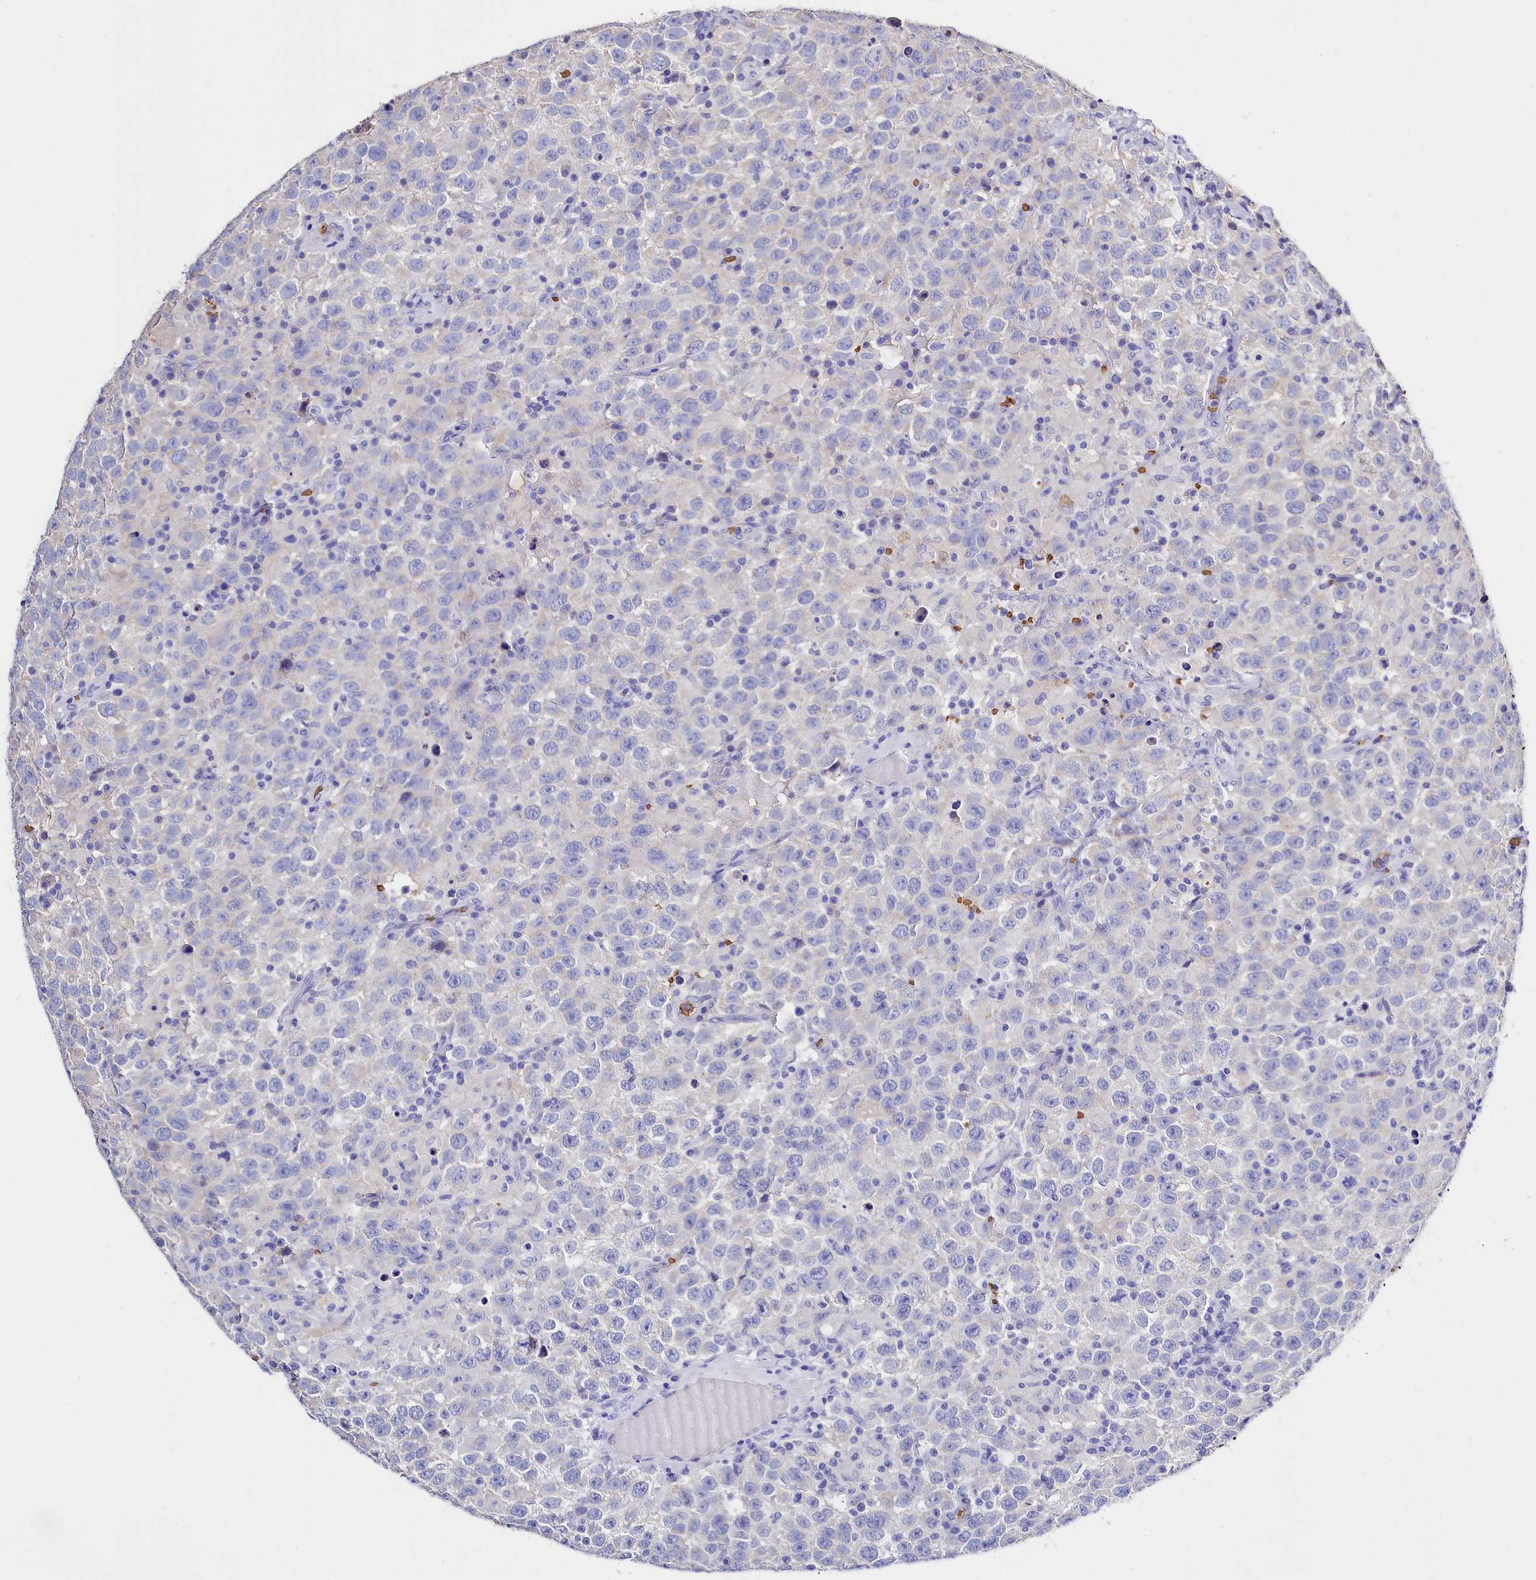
{"staining": {"intensity": "weak", "quantity": "<25%", "location": "cytoplasmic/membranous"}, "tissue": "testis cancer", "cell_type": "Tumor cells", "image_type": "cancer", "snomed": [{"axis": "morphology", "description": "Seminoma, NOS"}, {"axis": "topography", "description": "Testis"}], "caption": "Immunohistochemistry (IHC) of human testis cancer (seminoma) reveals no positivity in tumor cells.", "gene": "RPUSD3", "patient": {"sex": "male", "age": 41}}